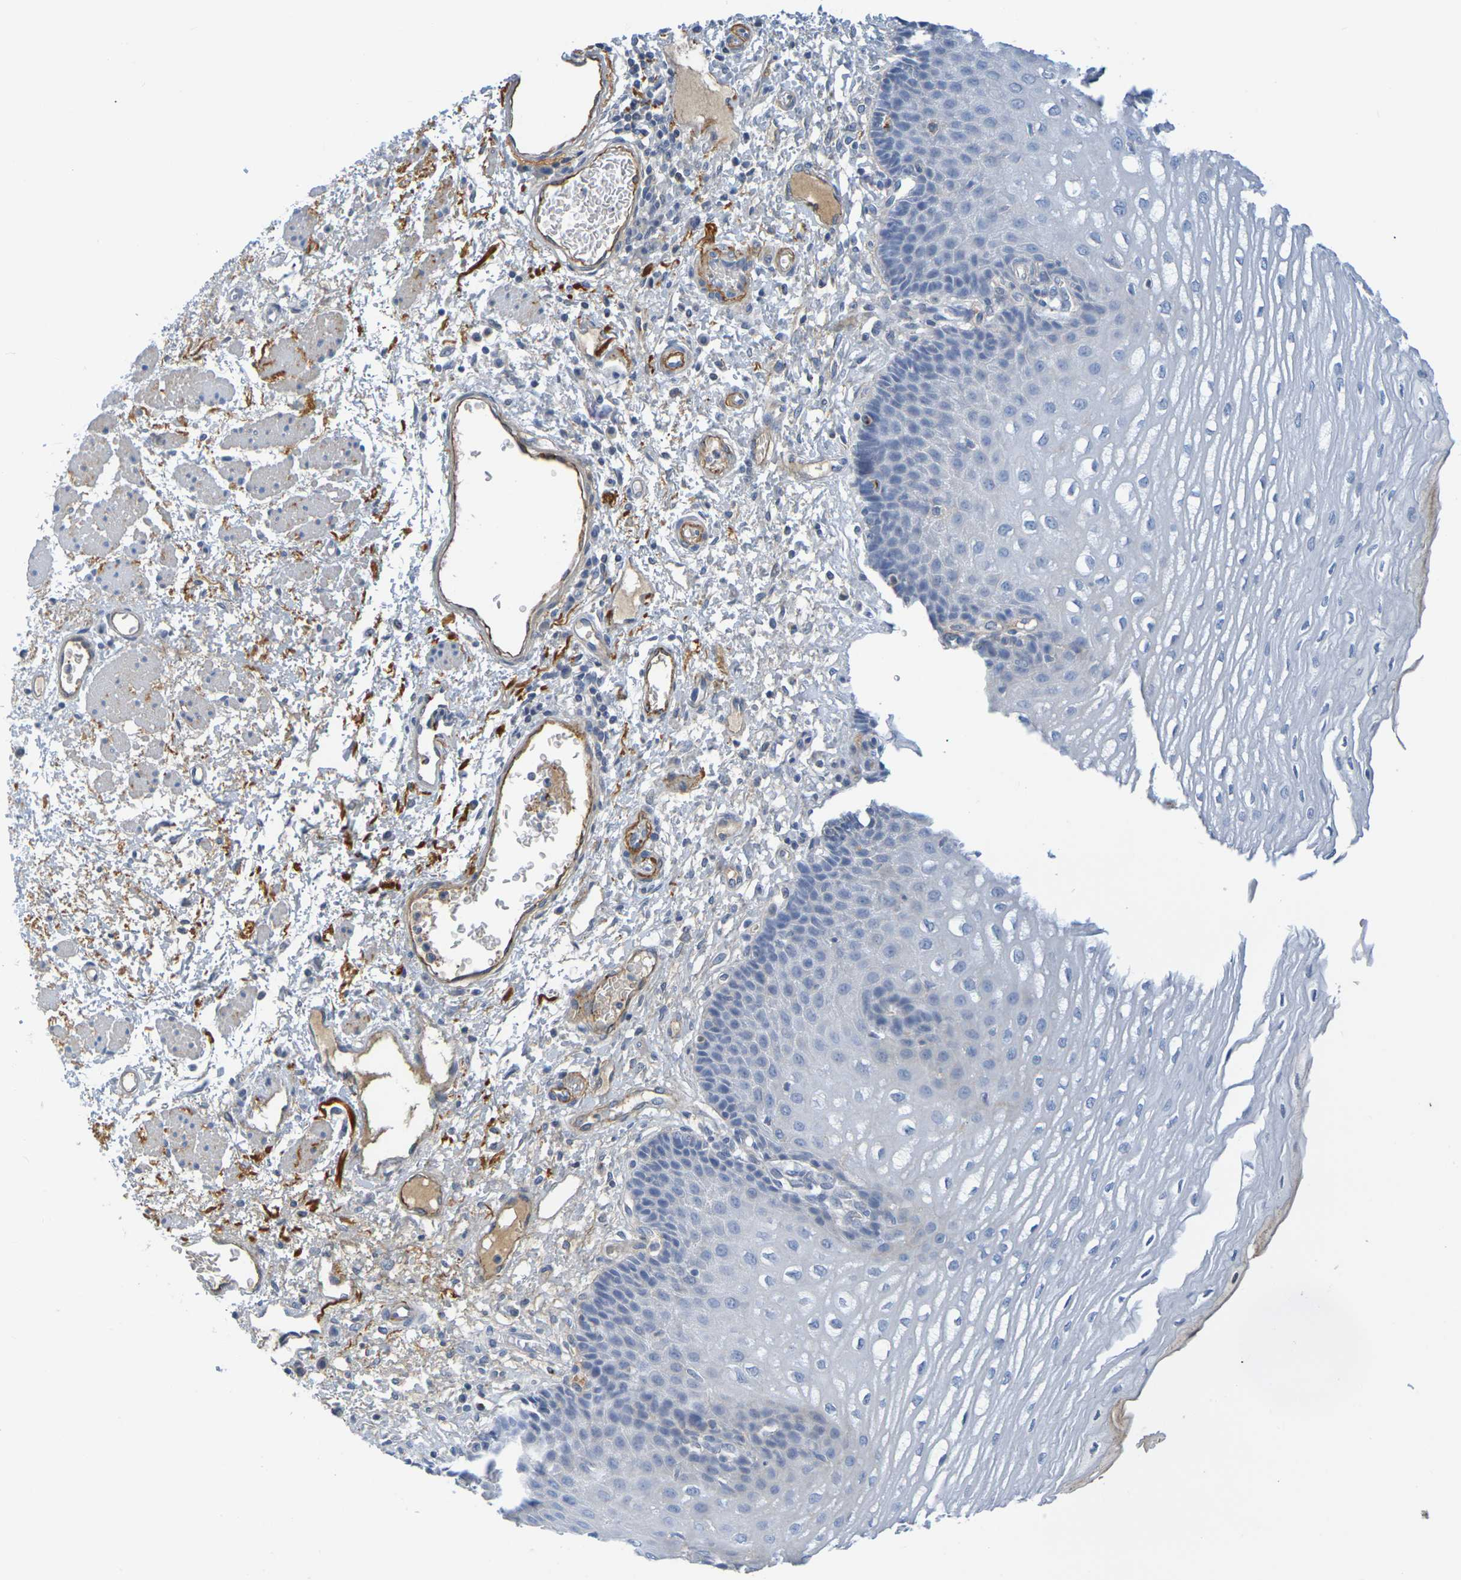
{"staining": {"intensity": "moderate", "quantity": "<25%", "location": "cytoplasmic/membranous"}, "tissue": "esophagus", "cell_type": "Squamous epithelial cells", "image_type": "normal", "snomed": [{"axis": "morphology", "description": "Normal tissue, NOS"}, {"axis": "topography", "description": "Esophagus"}], "caption": "Protein expression analysis of normal esophagus displays moderate cytoplasmic/membranous positivity in approximately <25% of squamous epithelial cells. Nuclei are stained in blue.", "gene": "IL10", "patient": {"sex": "male", "age": 54}}